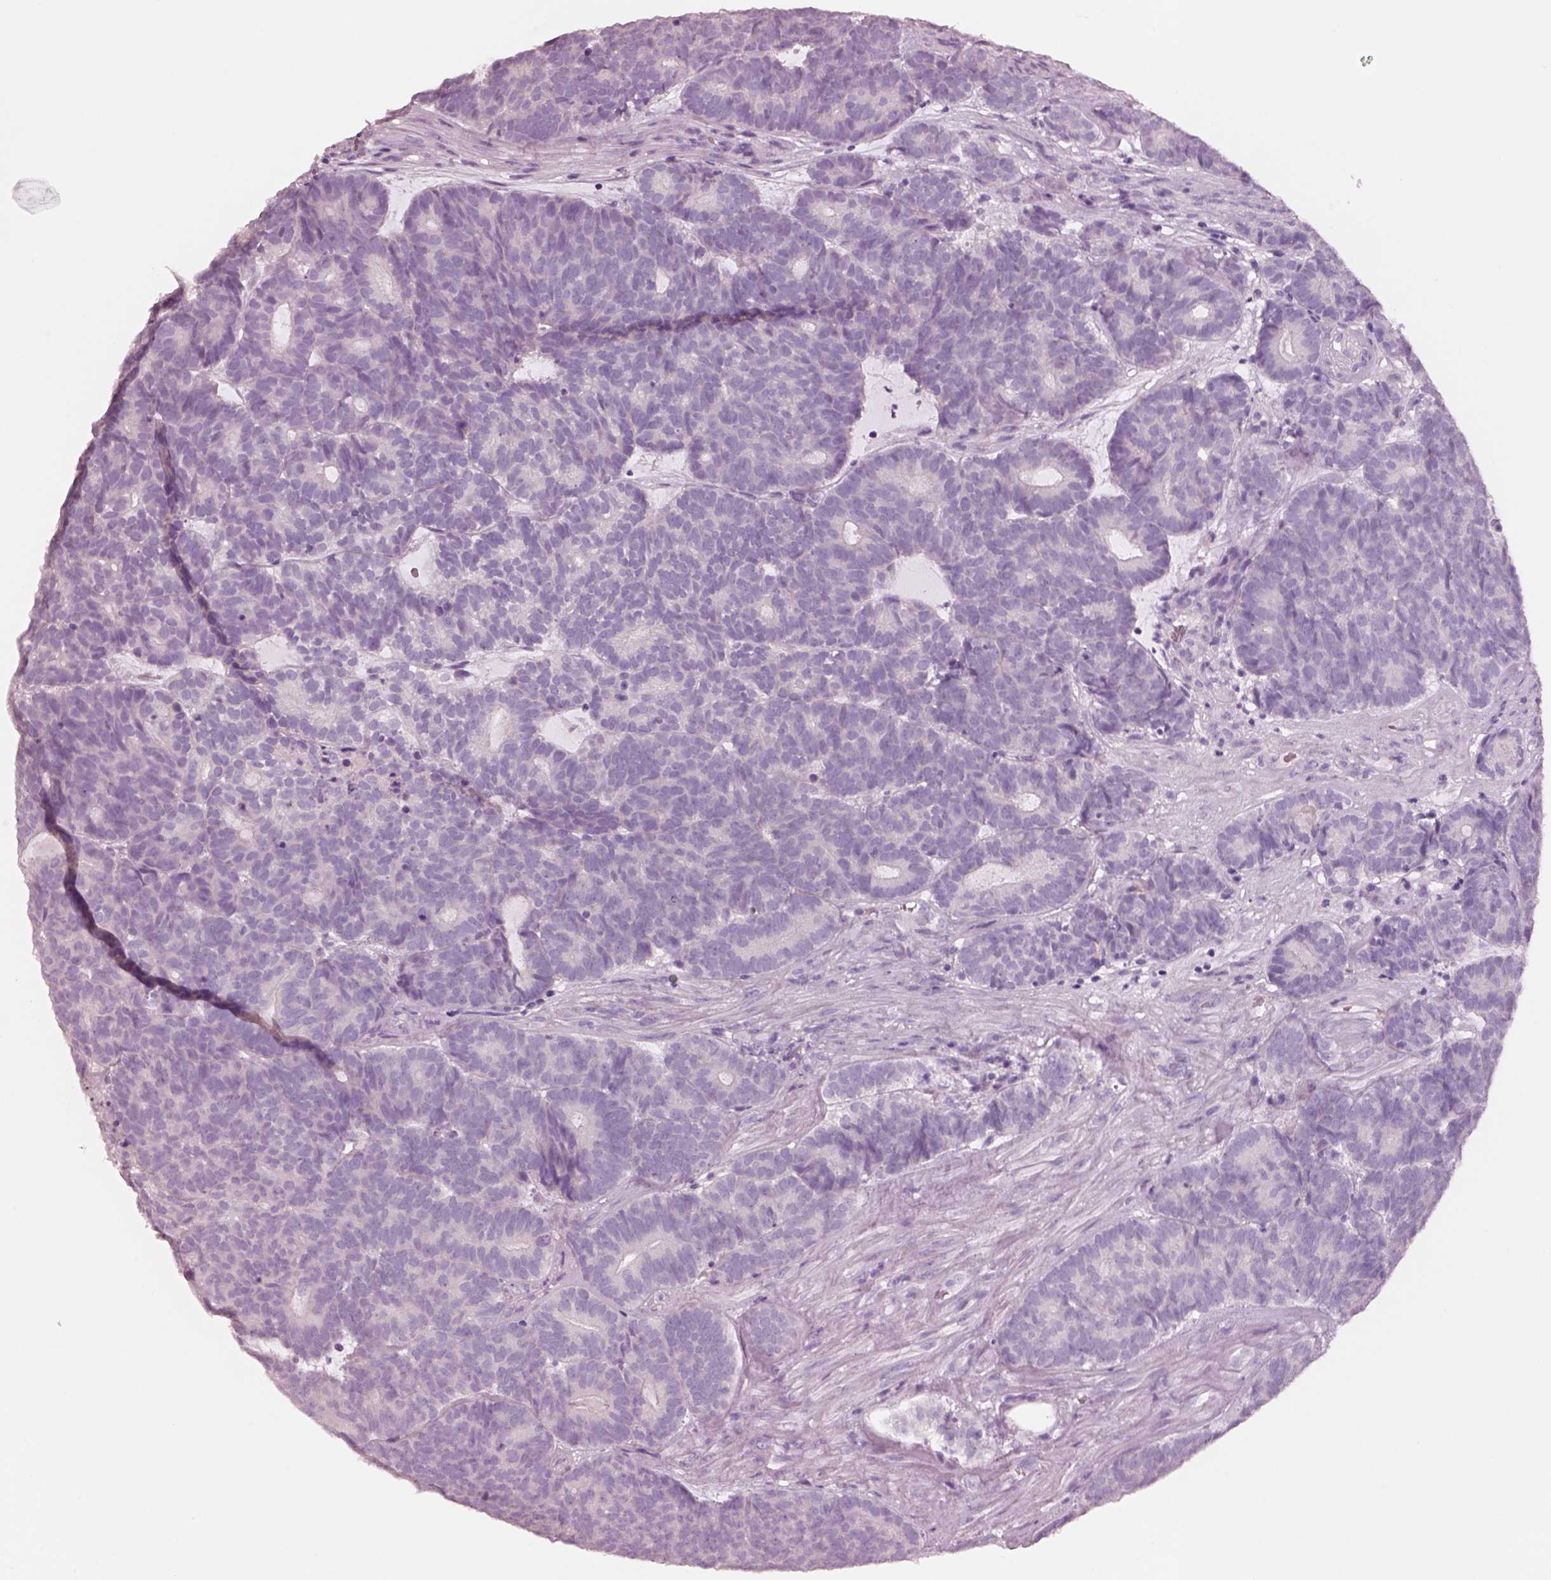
{"staining": {"intensity": "negative", "quantity": "none", "location": "none"}, "tissue": "head and neck cancer", "cell_type": "Tumor cells", "image_type": "cancer", "snomed": [{"axis": "morphology", "description": "Adenocarcinoma, NOS"}, {"axis": "topography", "description": "Head-Neck"}], "caption": "Tumor cells are negative for protein expression in human head and neck adenocarcinoma. (DAB (3,3'-diaminobenzidine) immunohistochemistry (IHC), high magnification).", "gene": "PNOC", "patient": {"sex": "female", "age": 81}}